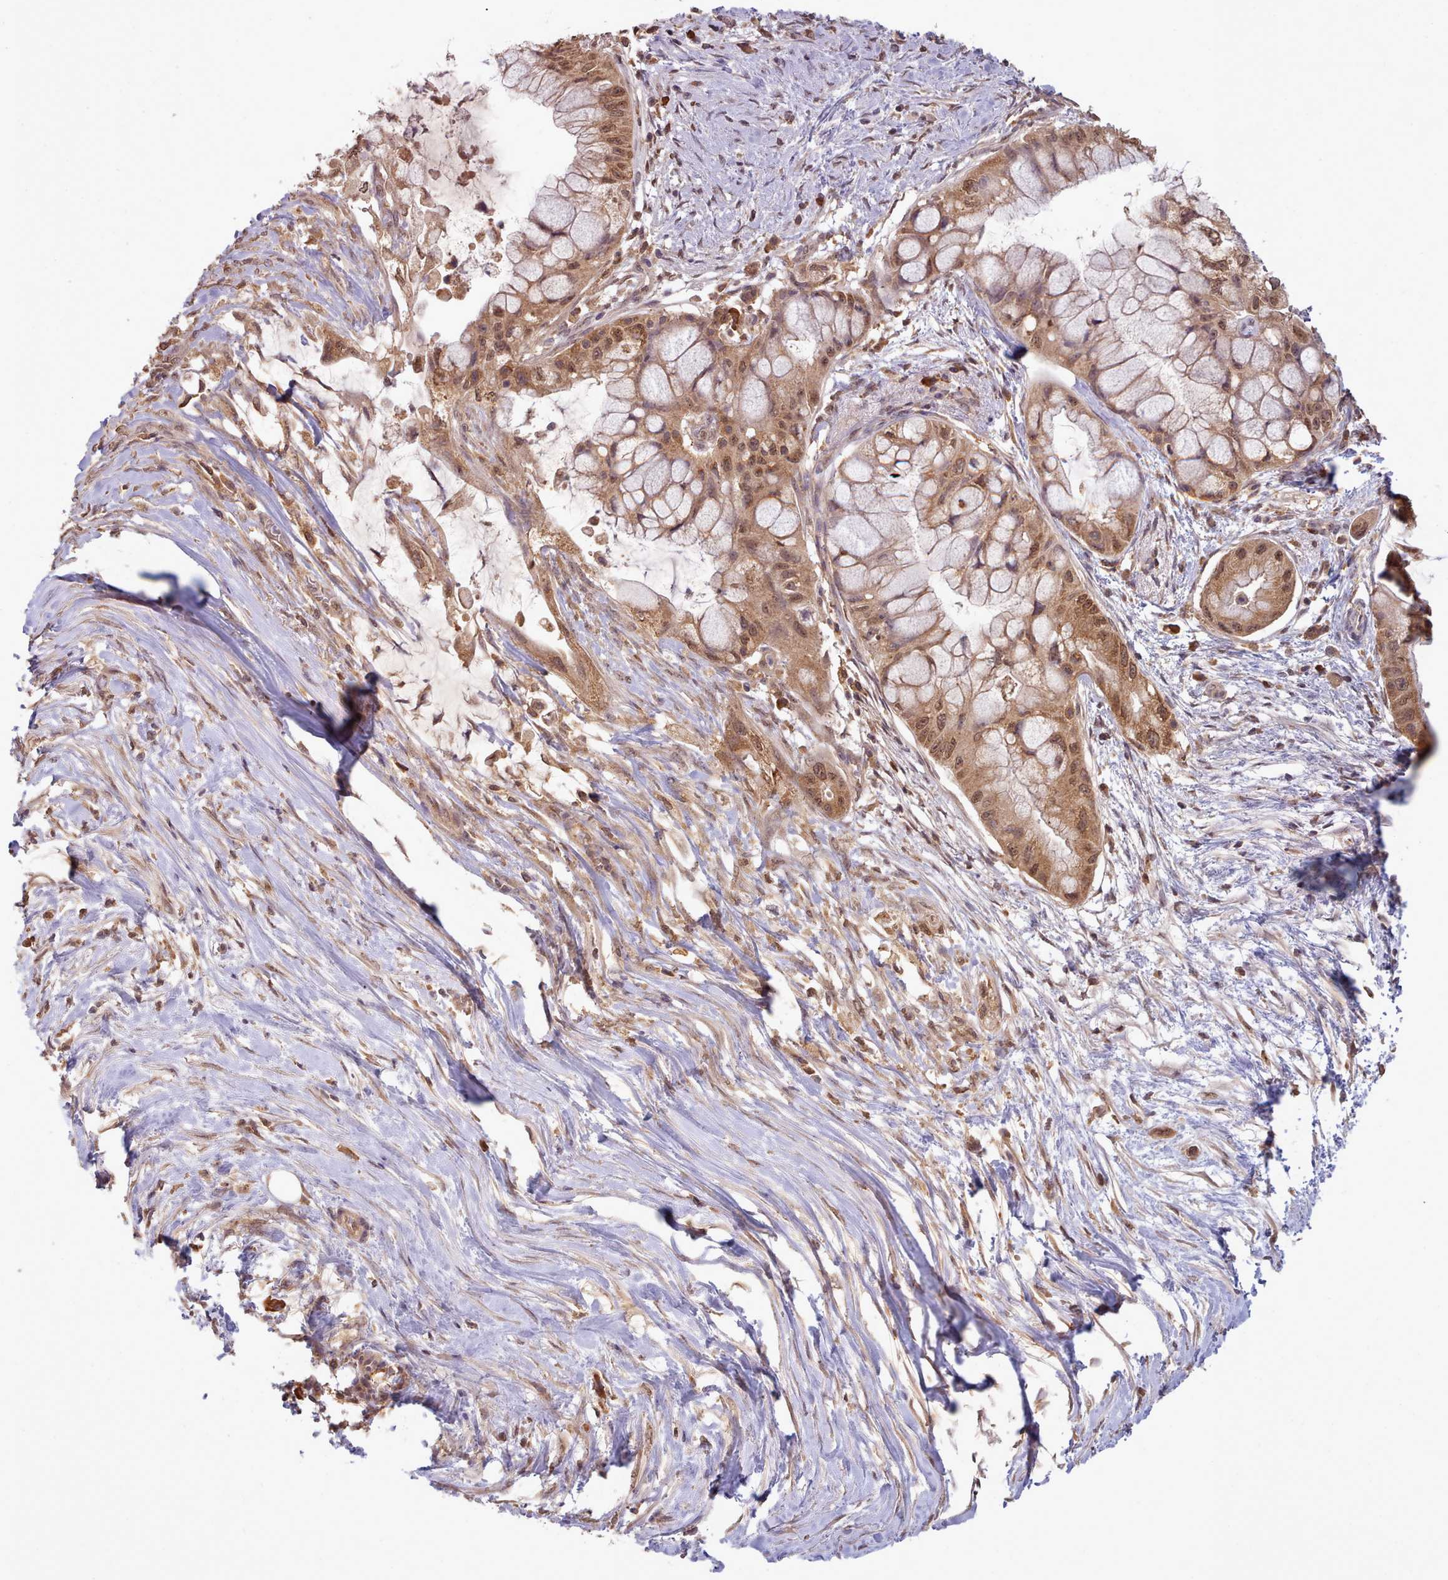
{"staining": {"intensity": "moderate", "quantity": ">75%", "location": "cytoplasmic/membranous,nuclear"}, "tissue": "pancreatic cancer", "cell_type": "Tumor cells", "image_type": "cancer", "snomed": [{"axis": "morphology", "description": "Adenocarcinoma, NOS"}, {"axis": "topography", "description": "Pancreas"}], "caption": "Immunohistochemical staining of pancreatic adenocarcinoma exhibits moderate cytoplasmic/membranous and nuclear protein staining in about >75% of tumor cells.", "gene": "PIP4P1", "patient": {"sex": "male", "age": 48}}